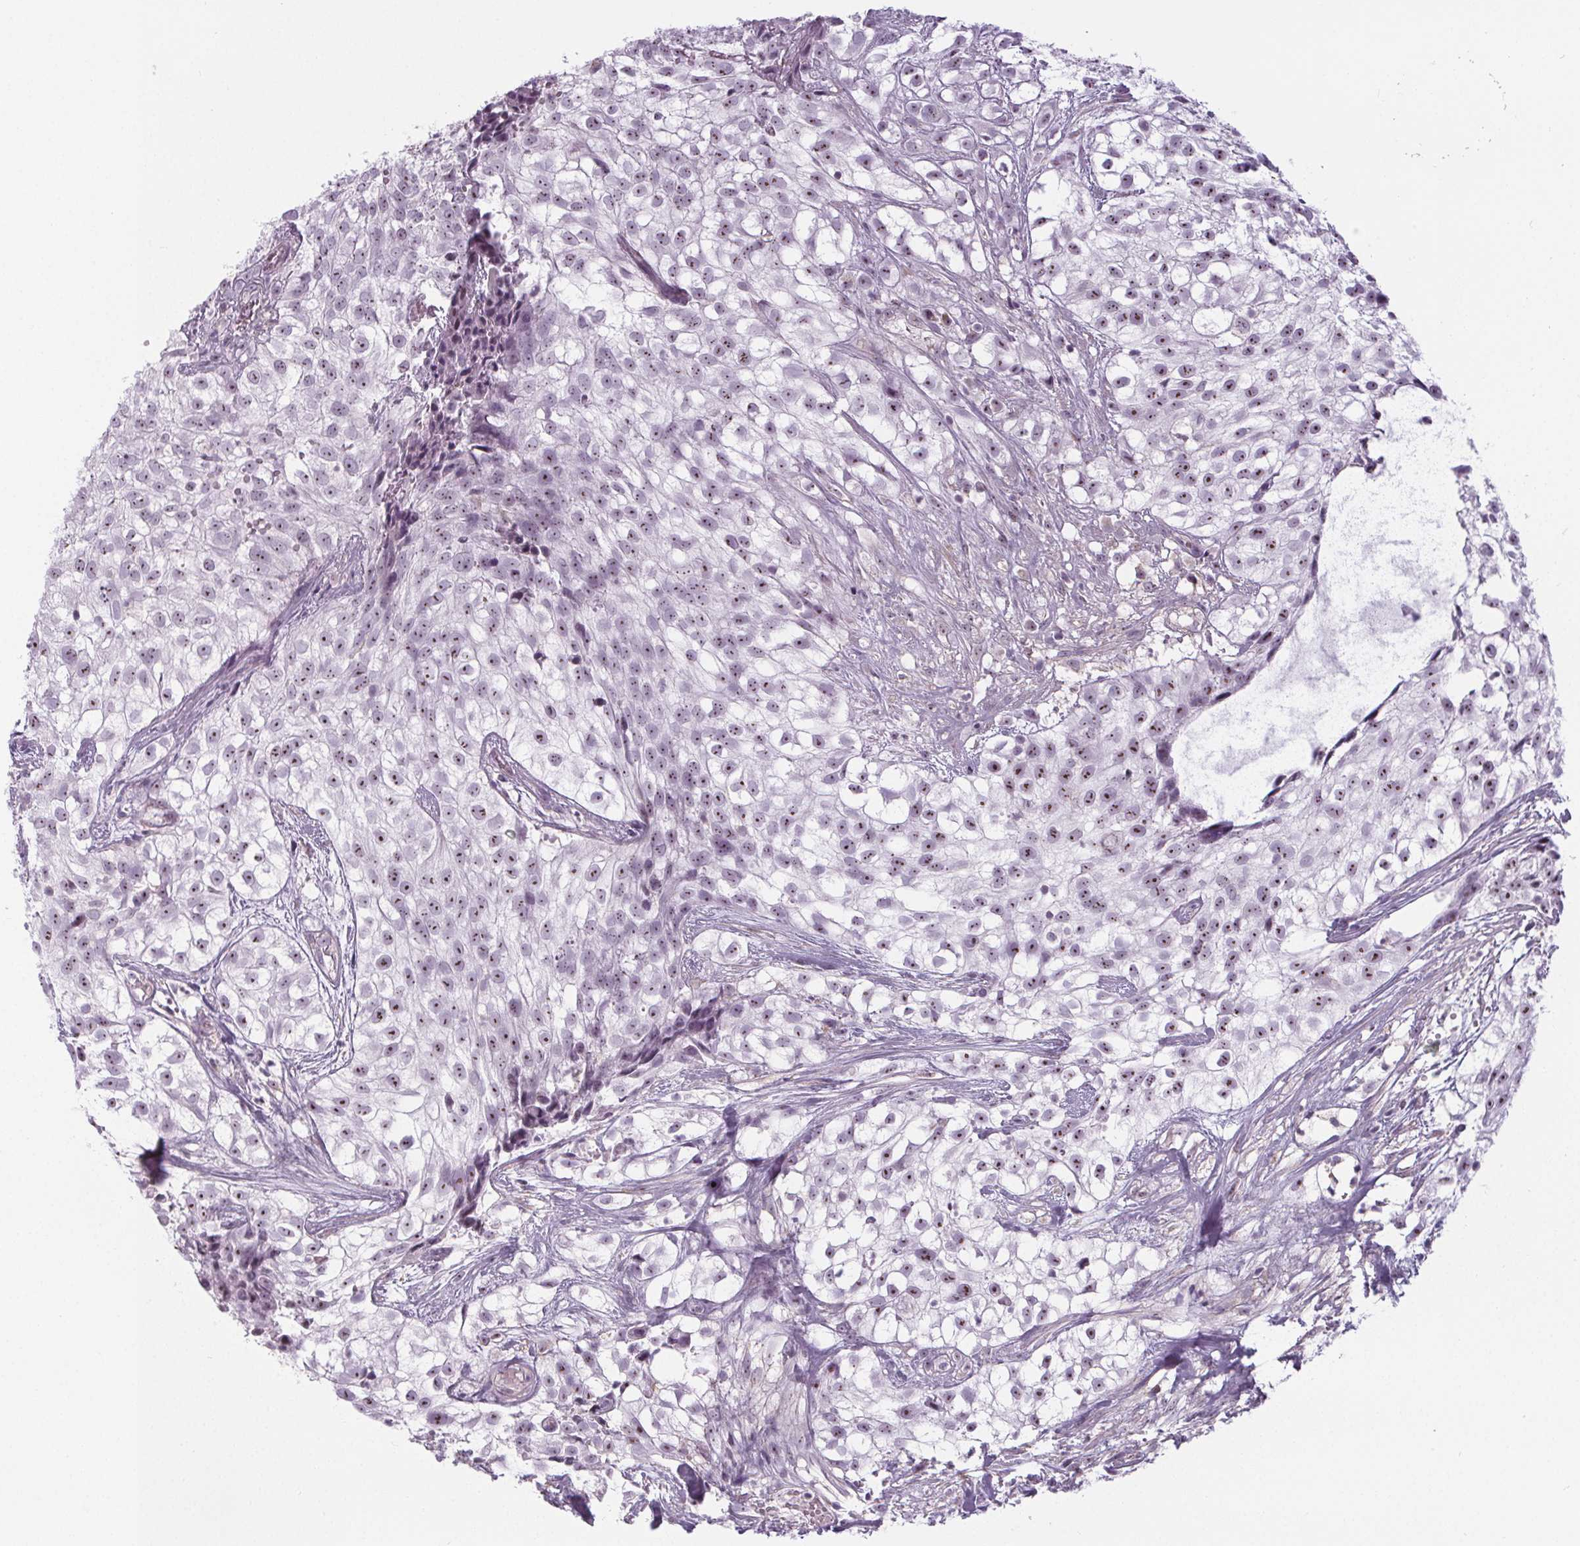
{"staining": {"intensity": "moderate", "quantity": ">75%", "location": "nuclear"}, "tissue": "urothelial cancer", "cell_type": "Tumor cells", "image_type": "cancer", "snomed": [{"axis": "morphology", "description": "Urothelial carcinoma, High grade"}, {"axis": "topography", "description": "Urinary bladder"}], "caption": "An image showing moderate nuclear expression in about >75% of tumor cells in urothelial carcinoma (high-grade), as visualized by brown immunohistochemical staining.", "gene": "NOLC1", "patient": {"sex": "male", "age": 56}}